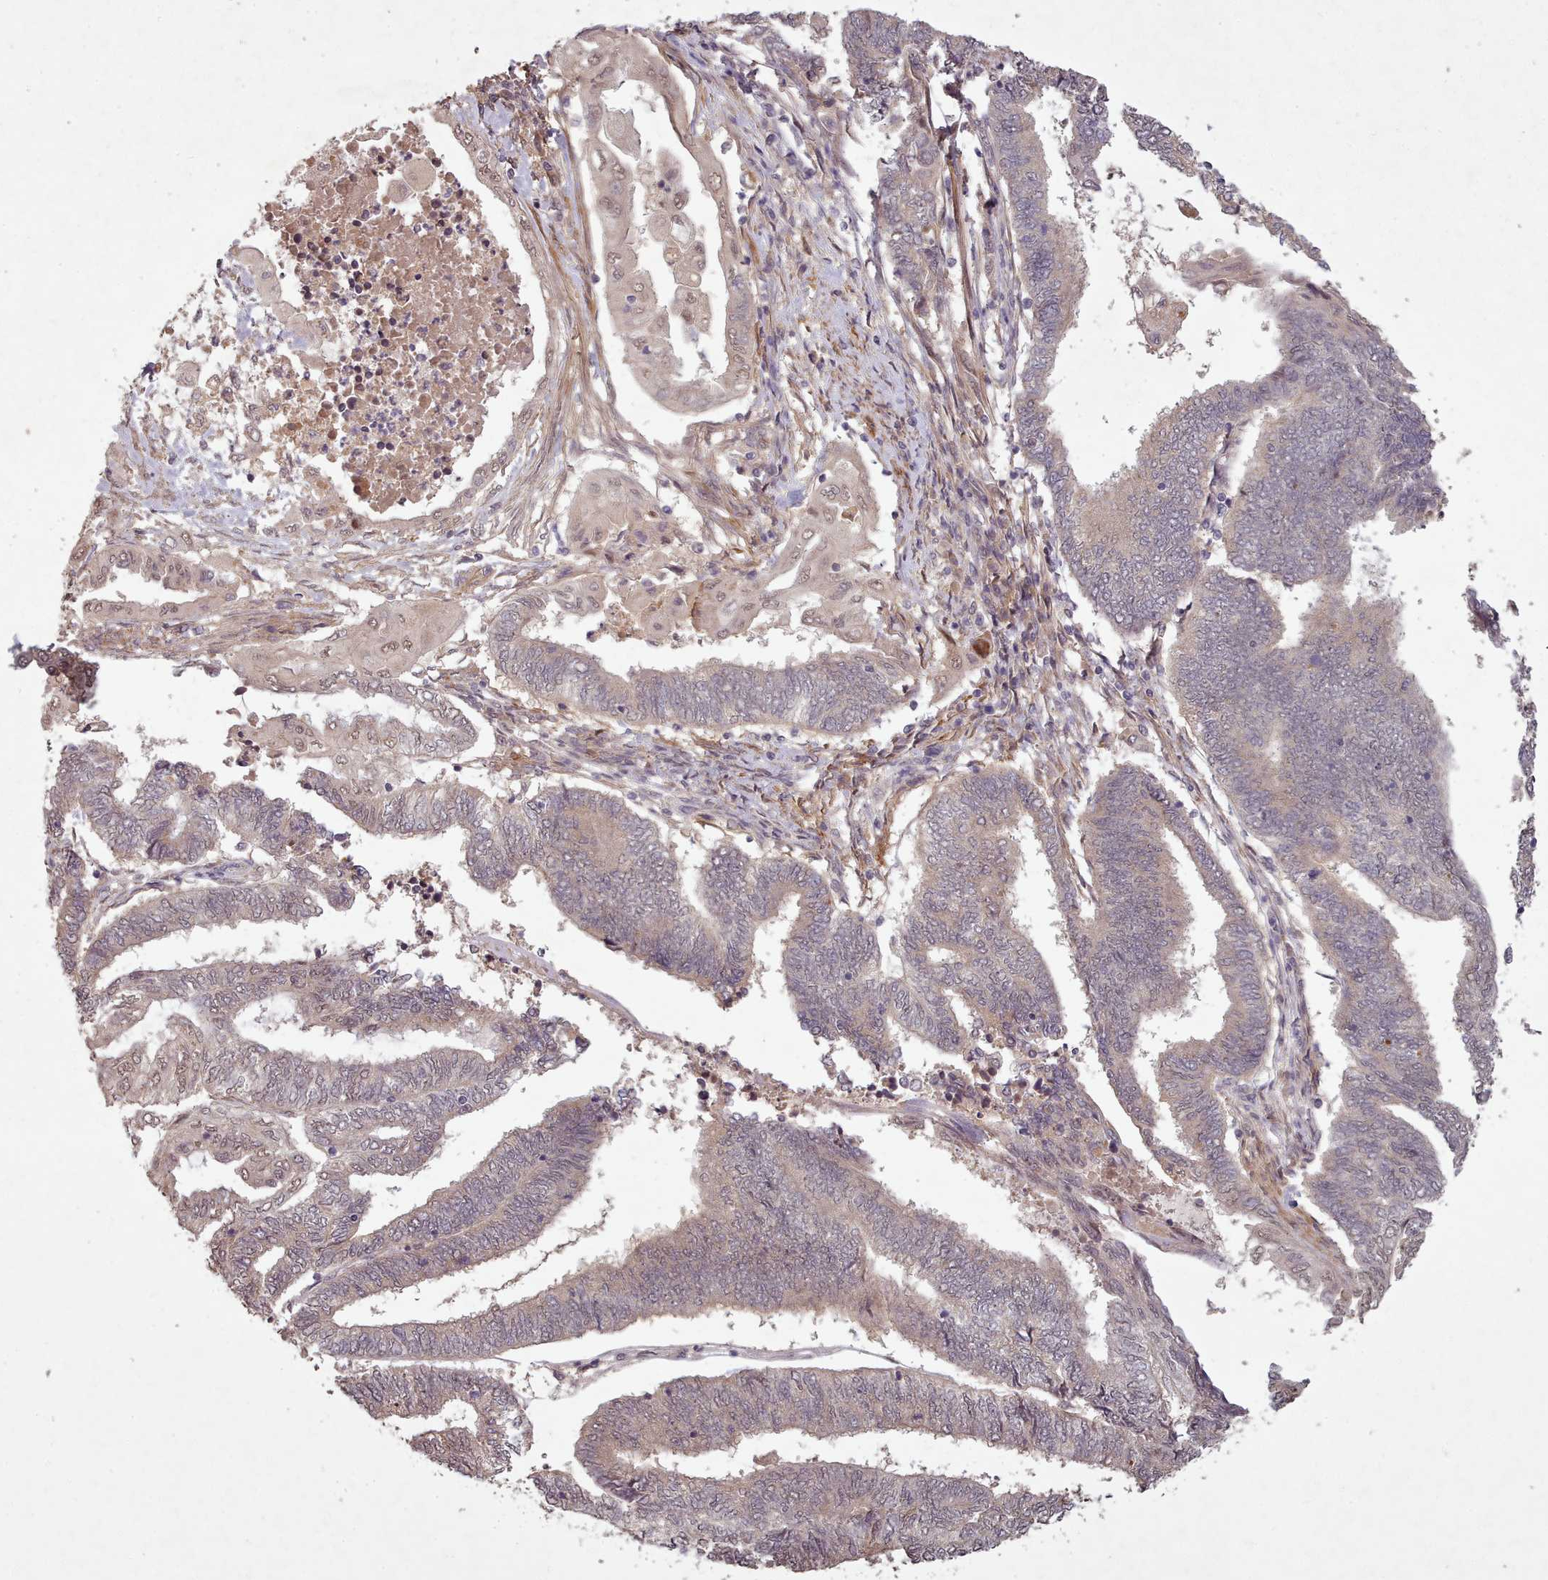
{"staining": {"intensity": "moderate", "quantity": "25%-75%", "location": "cytoplasmic/membranous,nuclear"}, "tissue": "endometrial cancer", "cell_type": "Tumor cells", "image_type": "cancer", "snomed": [{"axis": "morphology", "description": "Adenocarcinoma, NOS"}, {"axis": "topography", "description": "Uterus"}, {"axis": "topography", "description": "Endometrium"}], "caption": "About 25%-75% of tumor cells in human endometrial cancer (adenocarcinoma) exhibit moderate cytoplasmic/membranous and nuclear protein expression as visualized by brown immunohistochemical staining.", "gene": "CDC6", "patient": {"sex": "female", "age": 70}}